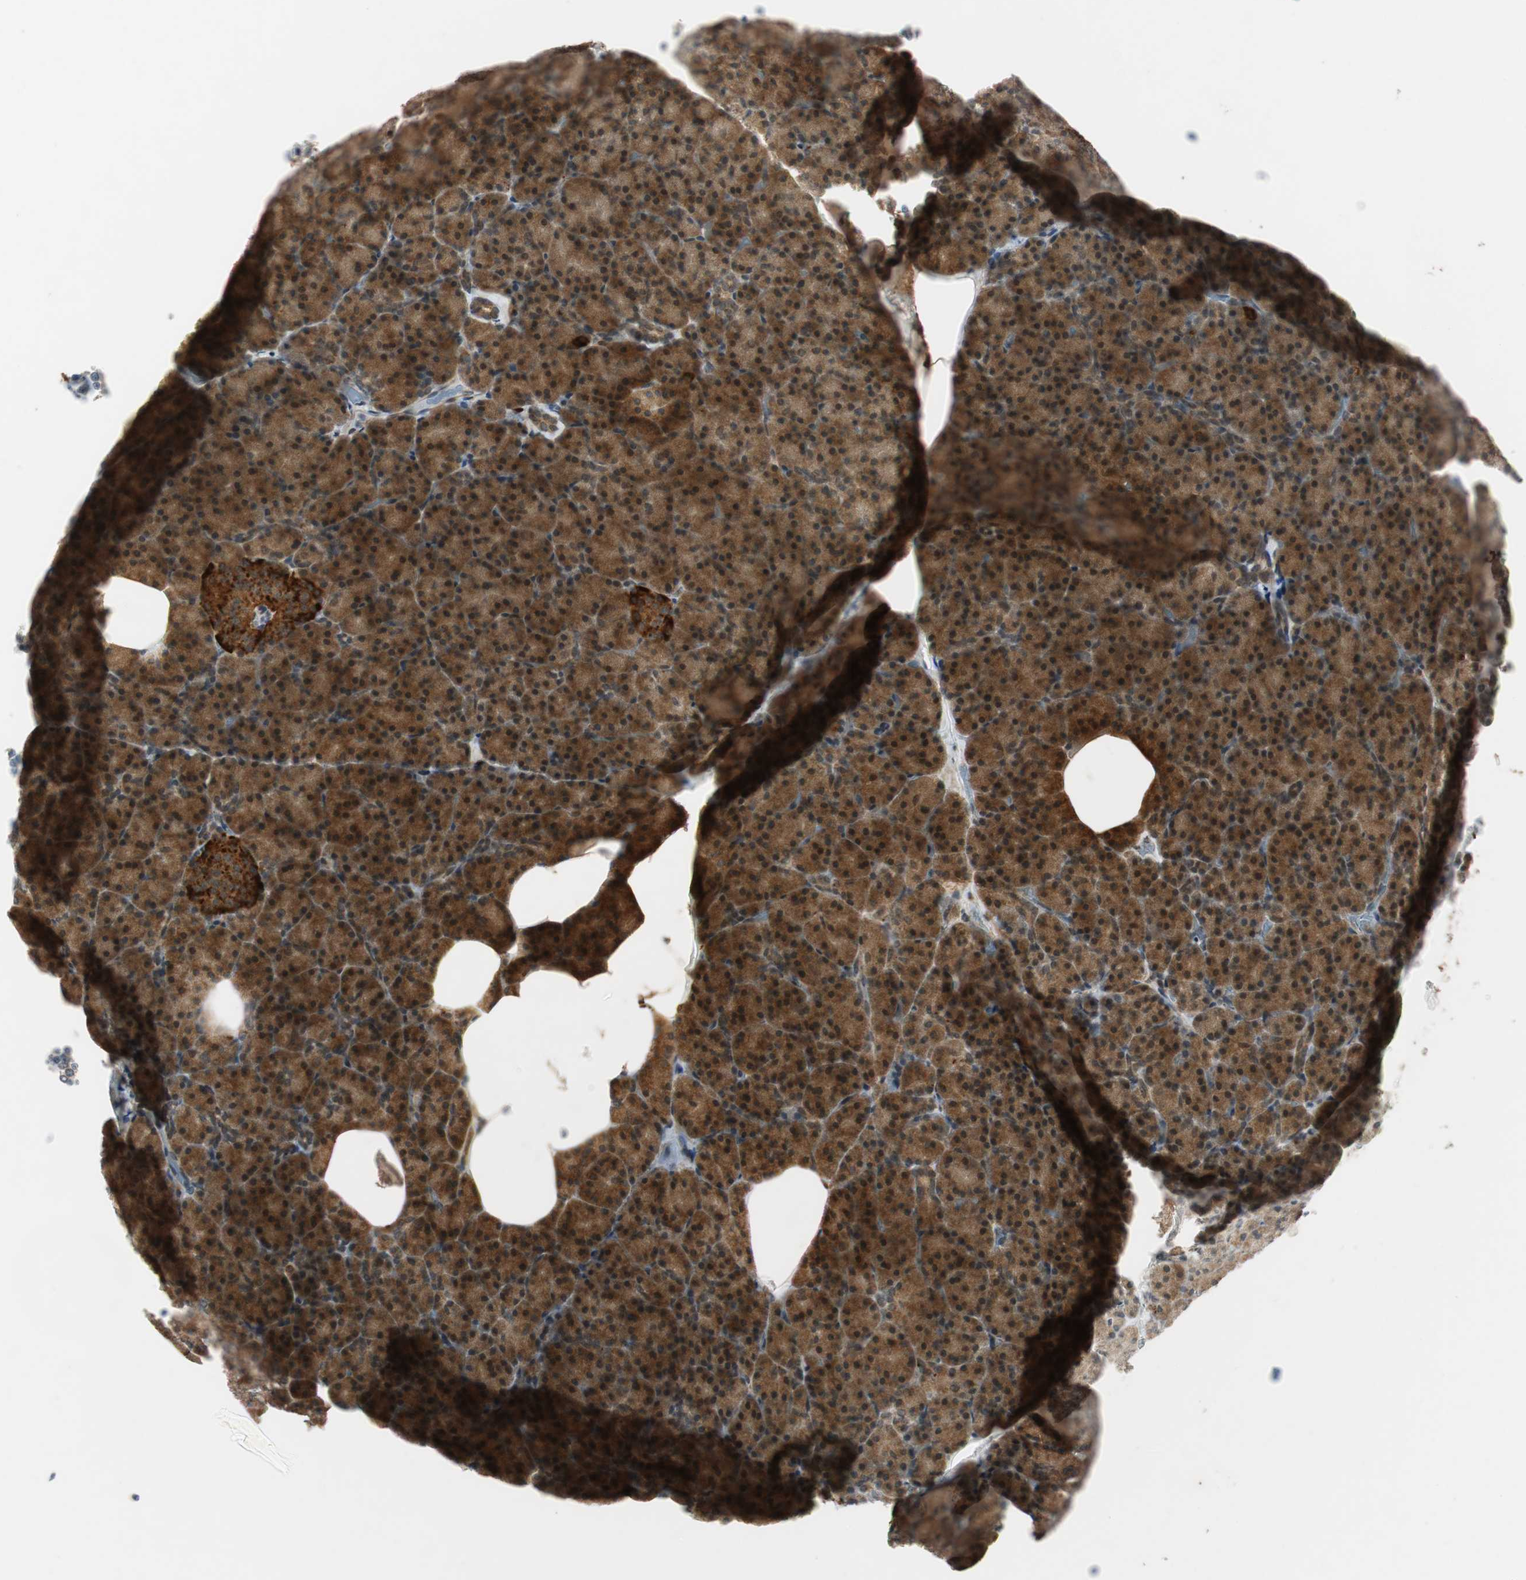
{"staining": {"intensity": "moderate", "quantity": ">75%", "location": "cytoplasmic/membranous"}, "tissue": "pancreas", "cell_type": "Exocrine glandular cells", "image_type": "normal", "snomed": [{"axis": "morphology", "description": "Normal tissue, NOS"}, {"axis": "topography", "description": "Pancreas"}], "caption": "Approximately >75% of exocrine glandular cells in normal human pancreas display moderate cytoplasmic/membranous protein expression as visualized by brown immunohistochemical staining.", "gene": "GLB1", "patient": {"sex": "female", "age": 35}}